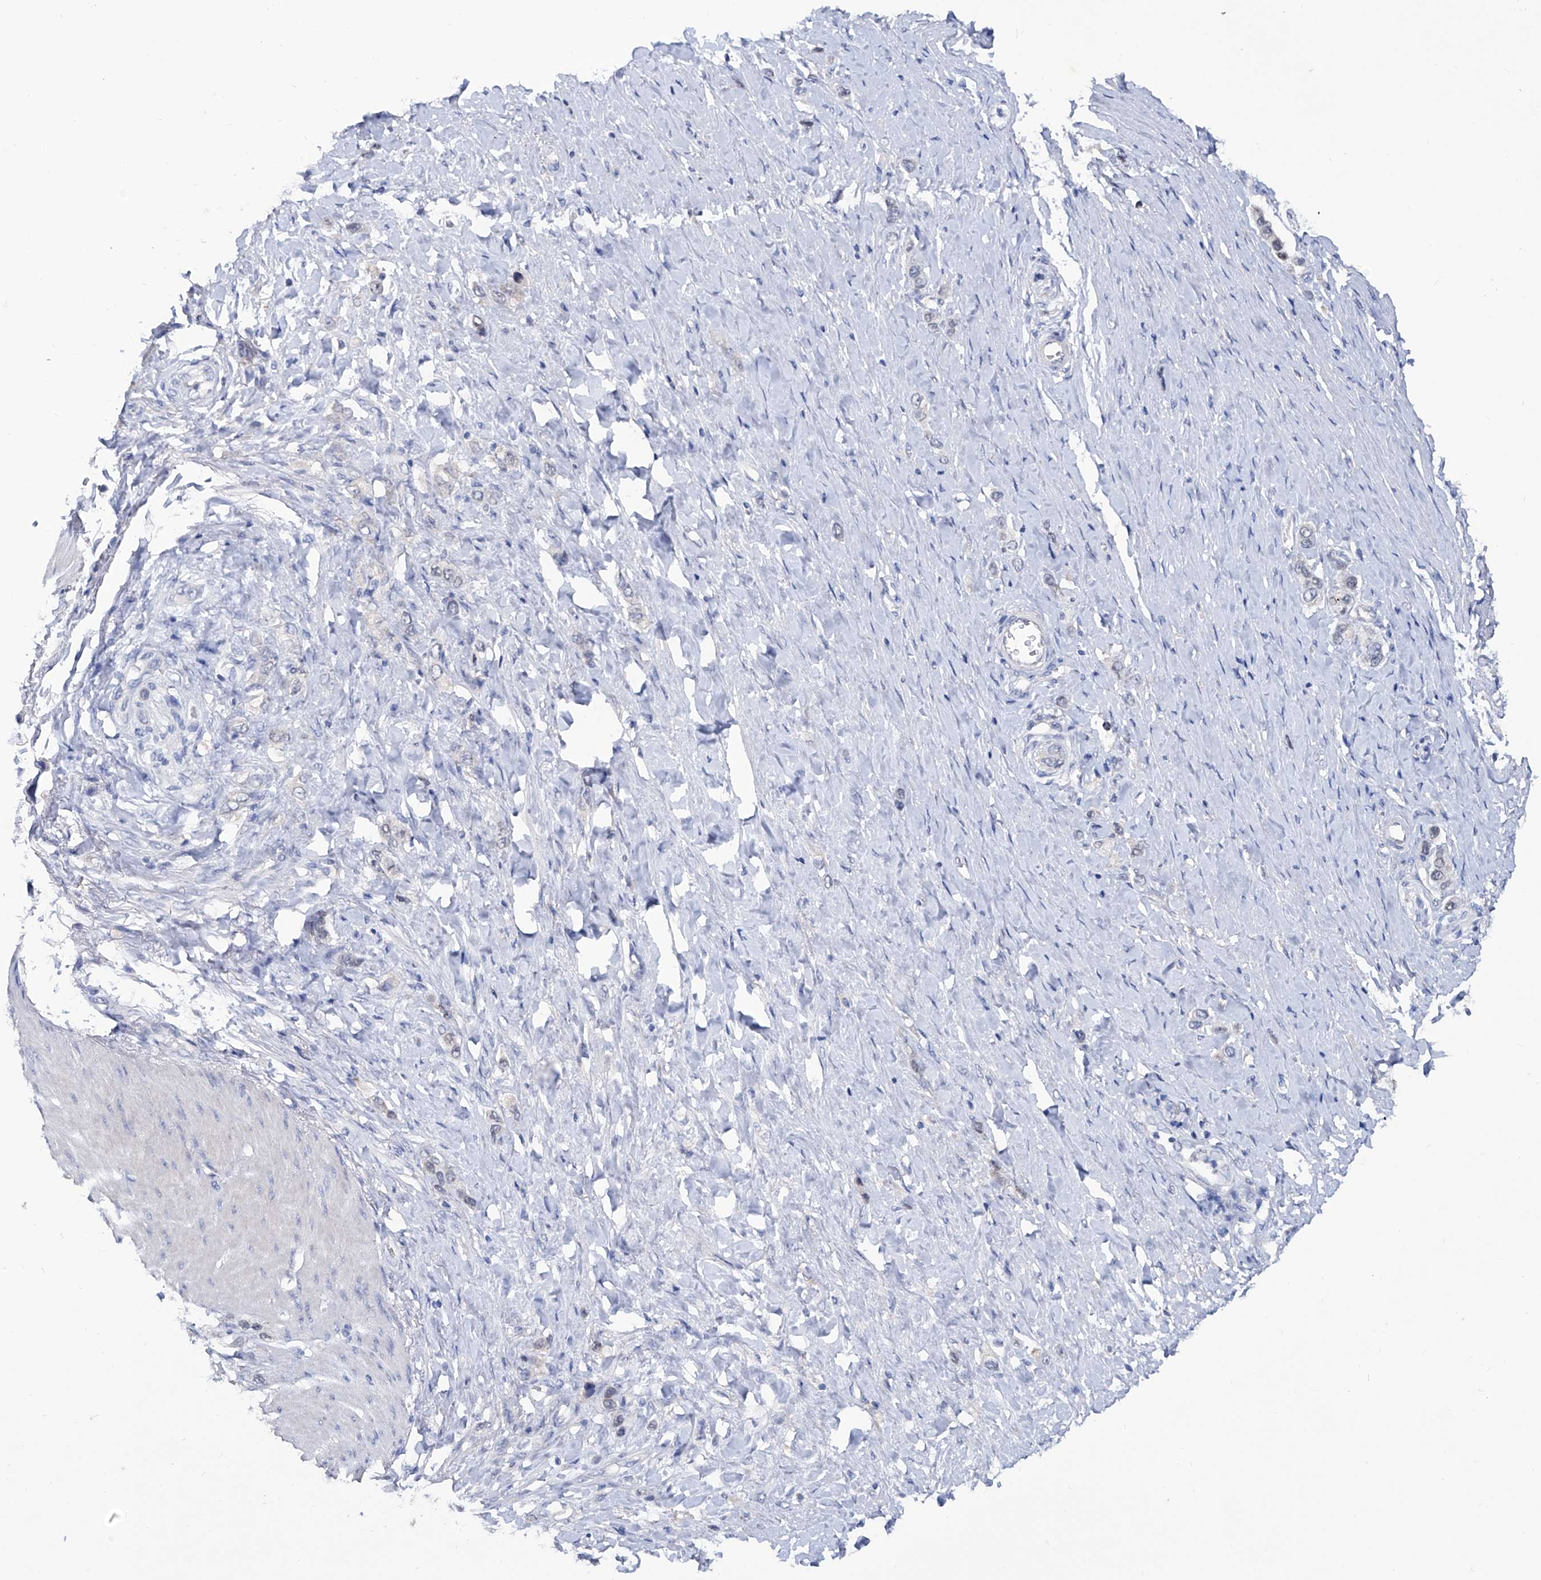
{"staining": {"intensity": "weak", "quantity": "<25%", "location": "nuclear"}, "tissue": "stomach cancer", "cell_type": "Tumor cells", "image_type": "cancer", "snomed": [{"axis": "morphology", "description": "Adenocarcinoma, NOS"}, {"axis": "topography", "description": "Stomach"}], "caption": "Immunohistochemistry (IHC) micrograph of adenocarcinoma (stomach) stained for a protein (brown), which shows no staining in tumor cells. (DAB immunohistochemistry (IHC), high magnification).", "gene": "KLHL17", "patient": {"sex": "female", "age": 65}}